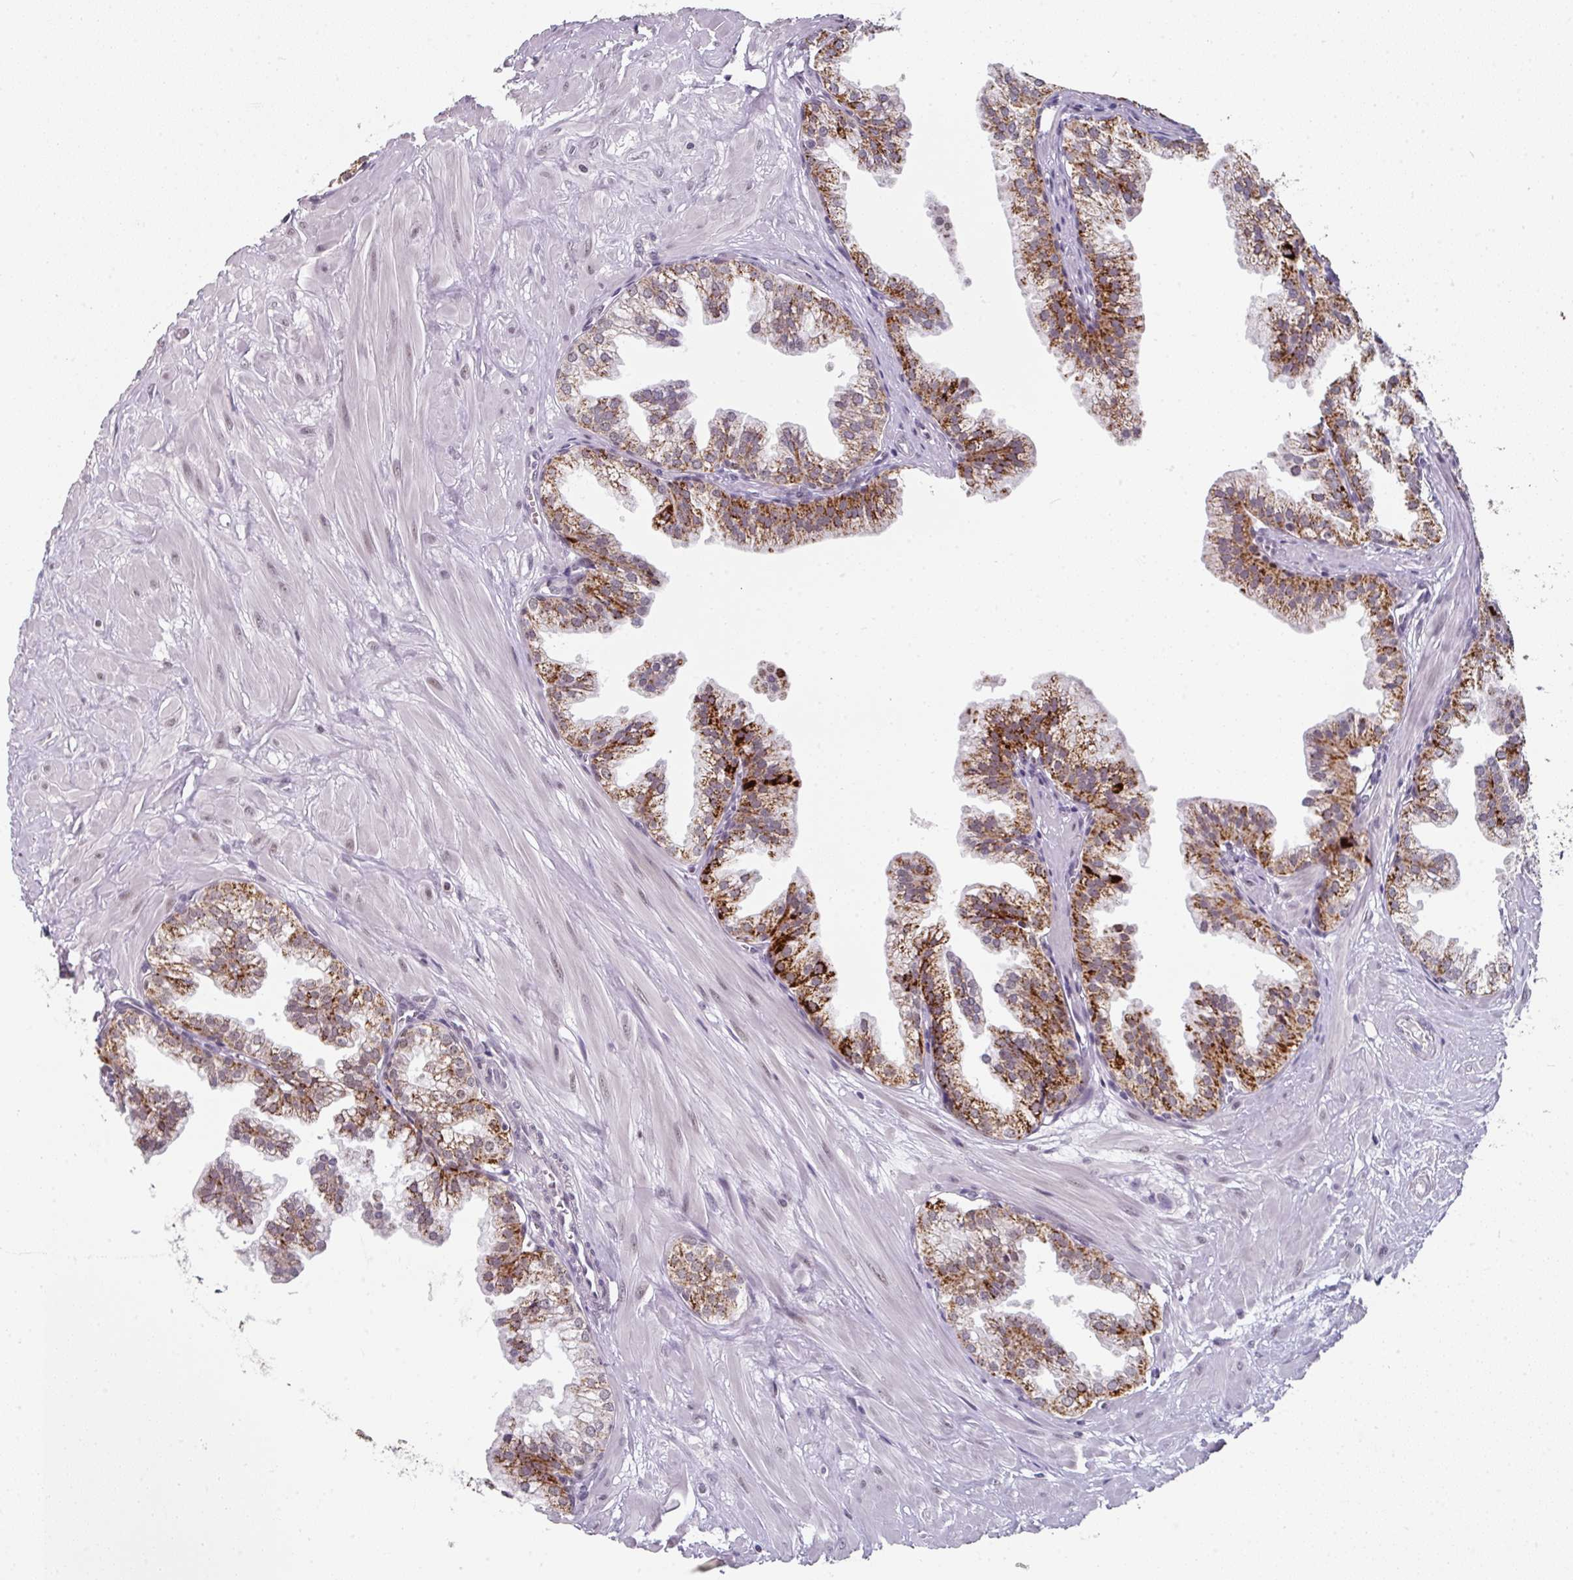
{"staining": {"intensity": "moderate", "quantity": "25%-75%", "location": "cytoplasmic/membranous,nuclear"}, "tissue": "prostate", "cell_type": "Glandular cells", "image_type": "normal", "snomed": [{"axis": "morphology", "description": "Normal tissue, NOS"}, {"axis": "topography", "description": "Prostate"}, {"axis": "topography", "description": "Peripheral nerve tissue"}], "caption": "Human prostate stained for a protein (brown) displays moderate cytoplasmic/membranous,nuclear positive positivity in about 25%-75% of glandular cells.", "gene": "ENSG00000283782", "patient": {"sex": "male", "age": 55}}